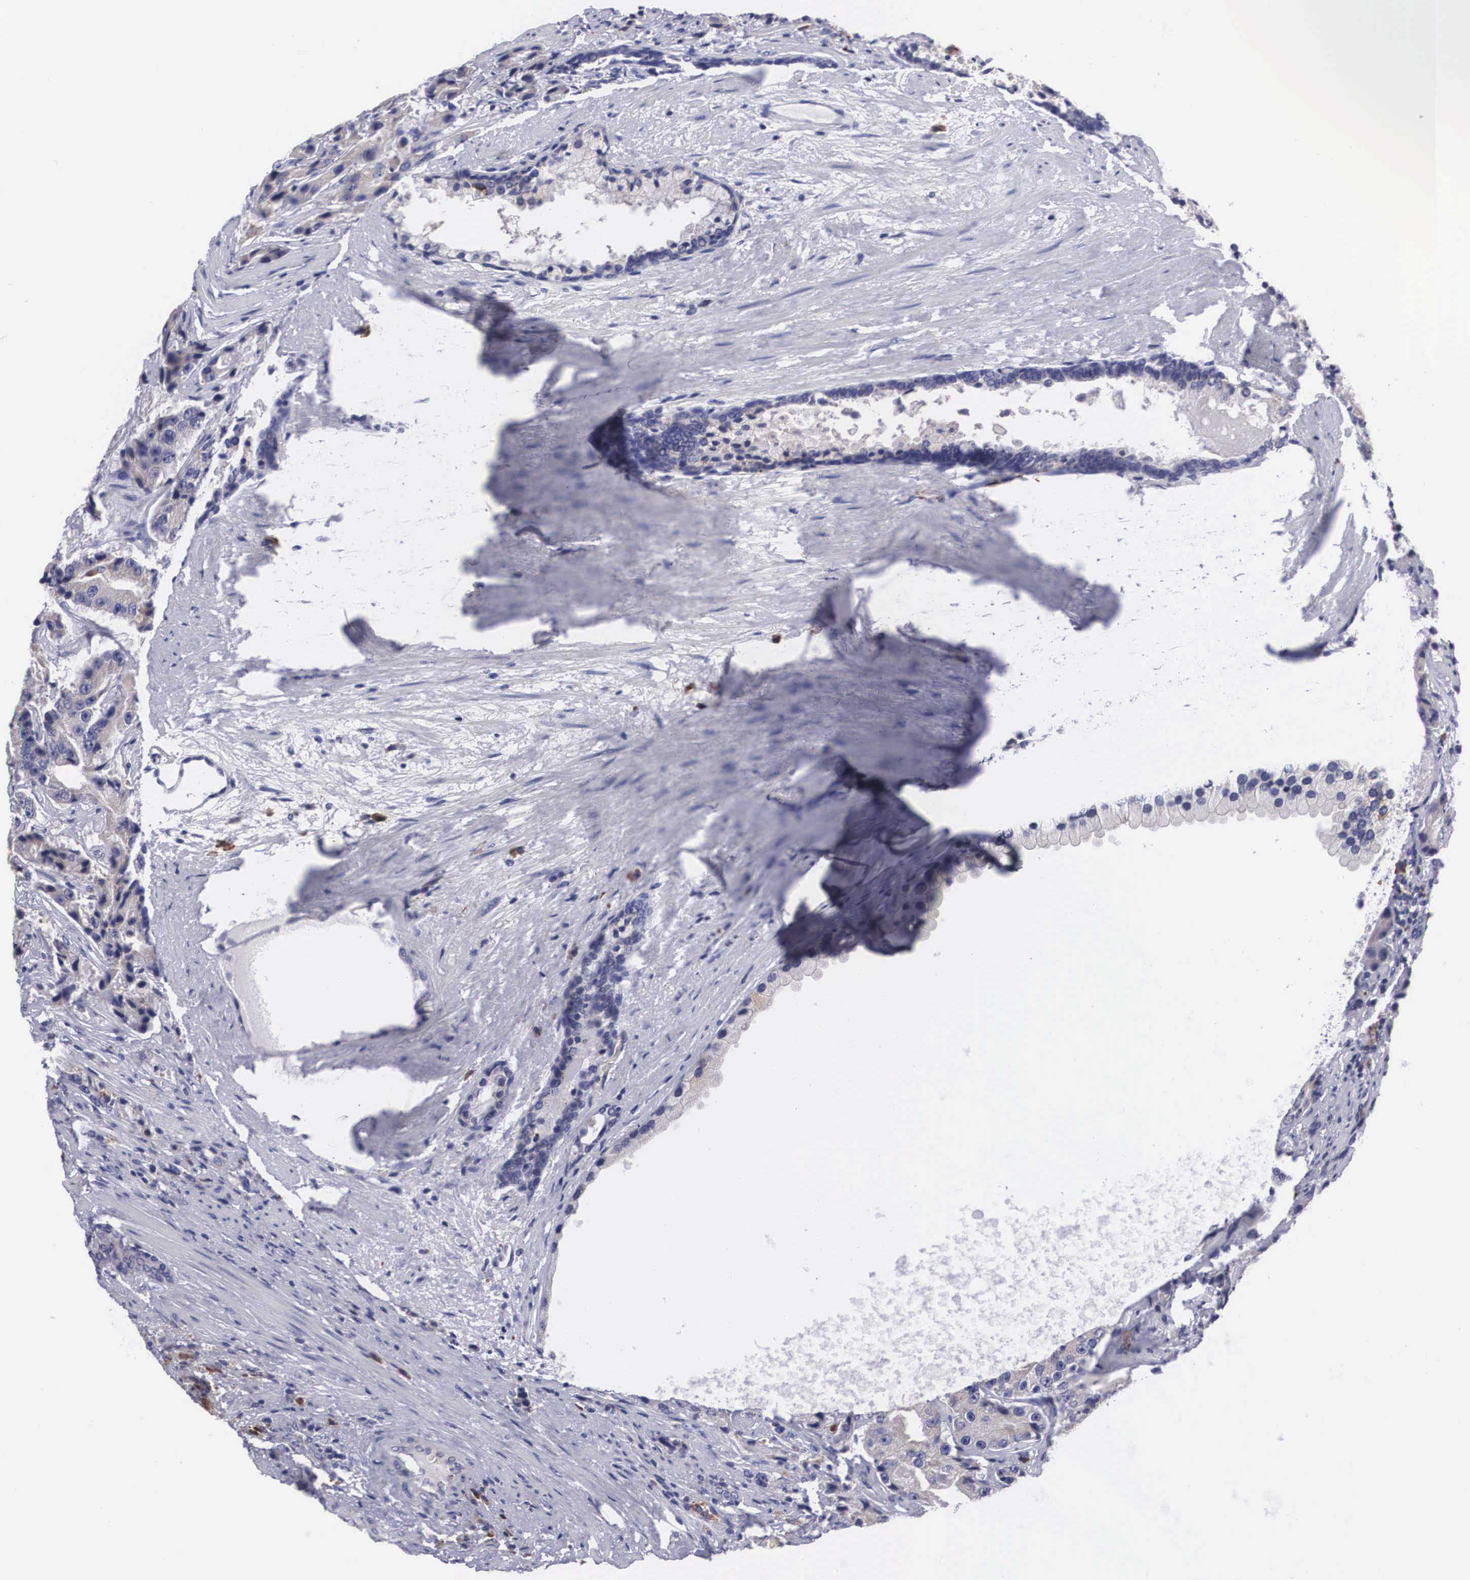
{"staining": {"intensity": "moderate", "quantity": "25%-75%", "location": "cytoplasmic/membranous"}, "tissue": "prostate cancer", "cell_type": "Tumor cells", "image_type": "cancer", "snomed": [{"axis": "morphology", "description": "Adenocarcinoma, Medium grade"}, {"axis": "topography", "description": "Prostate"}], "caption": "A micrograph of prostate cancer stained for a protein exhibits moderate cytoplasmic/membranous brown staining in tumor cells.", "gene": "CRELD2", "patient": {"sex": "male", "age": 70}}